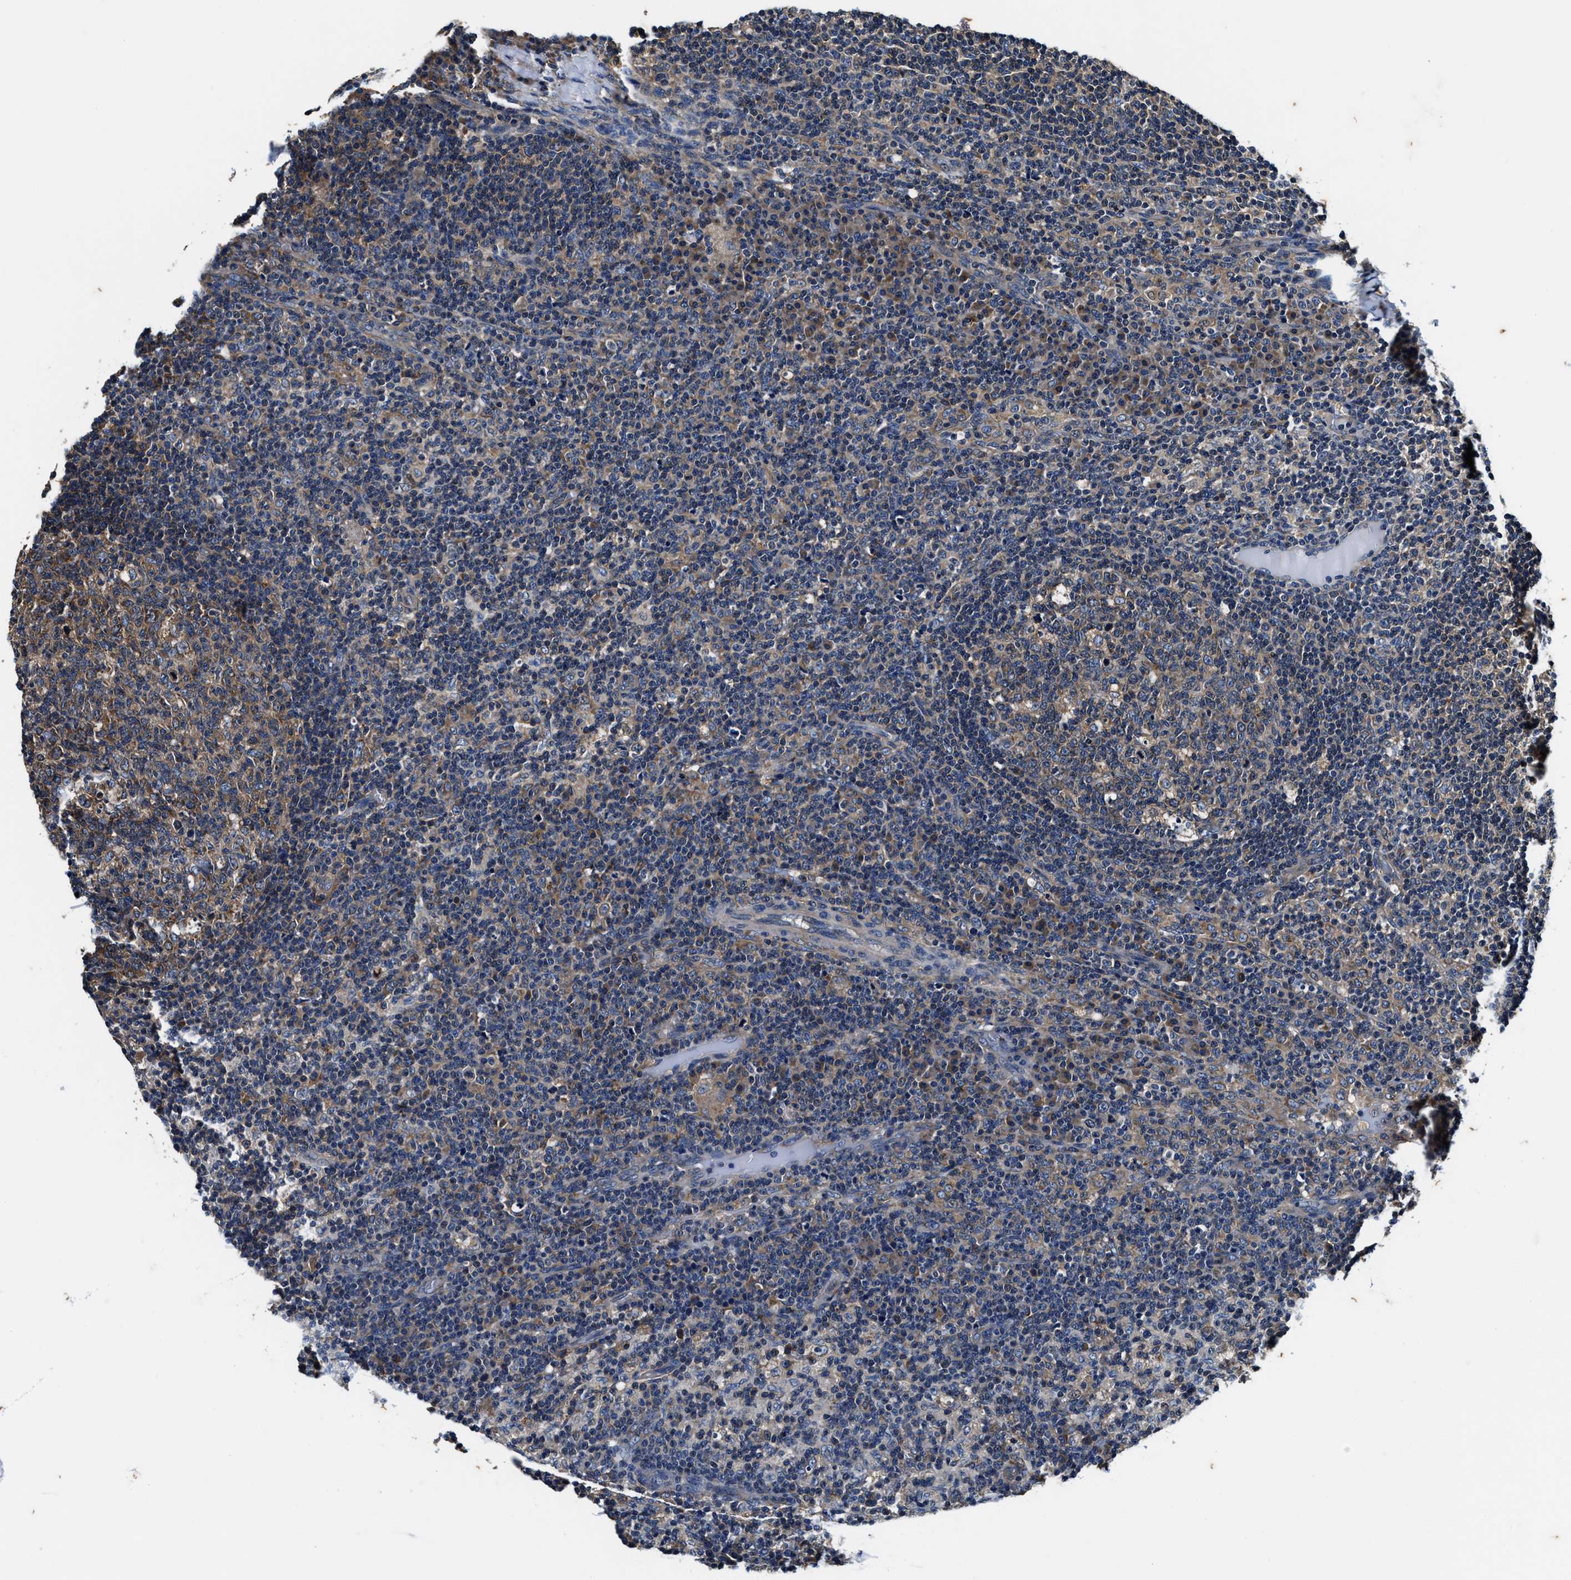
{"staining": {"intensity": "moderate", "quantity": "25%-75%", "location": "cytoplasmic/membranous"}, "tissue": "lymph node", "cell_type": "Germinal center cells", "image_type": "normal", "snomed": [{"axis": "morphology", "description": "Normal tissue, NOS"}, {"axis": "morphology", "description": "Inflammation, NOS"}, {"axis": "topography", "description": "Lymph node"}], "caption": "Lymph node was stained to show a protein in brown. There is medium levels of moderate cytoplasmic/membranous expression in about 25%-75% of germinal center cells. (Stains: DAB in brown, nuclei in blue, Microscopy: brightfield microscopy at high magnification).", "gene": "PI4KB", "patient": {"sex": "male", "age": 55}}